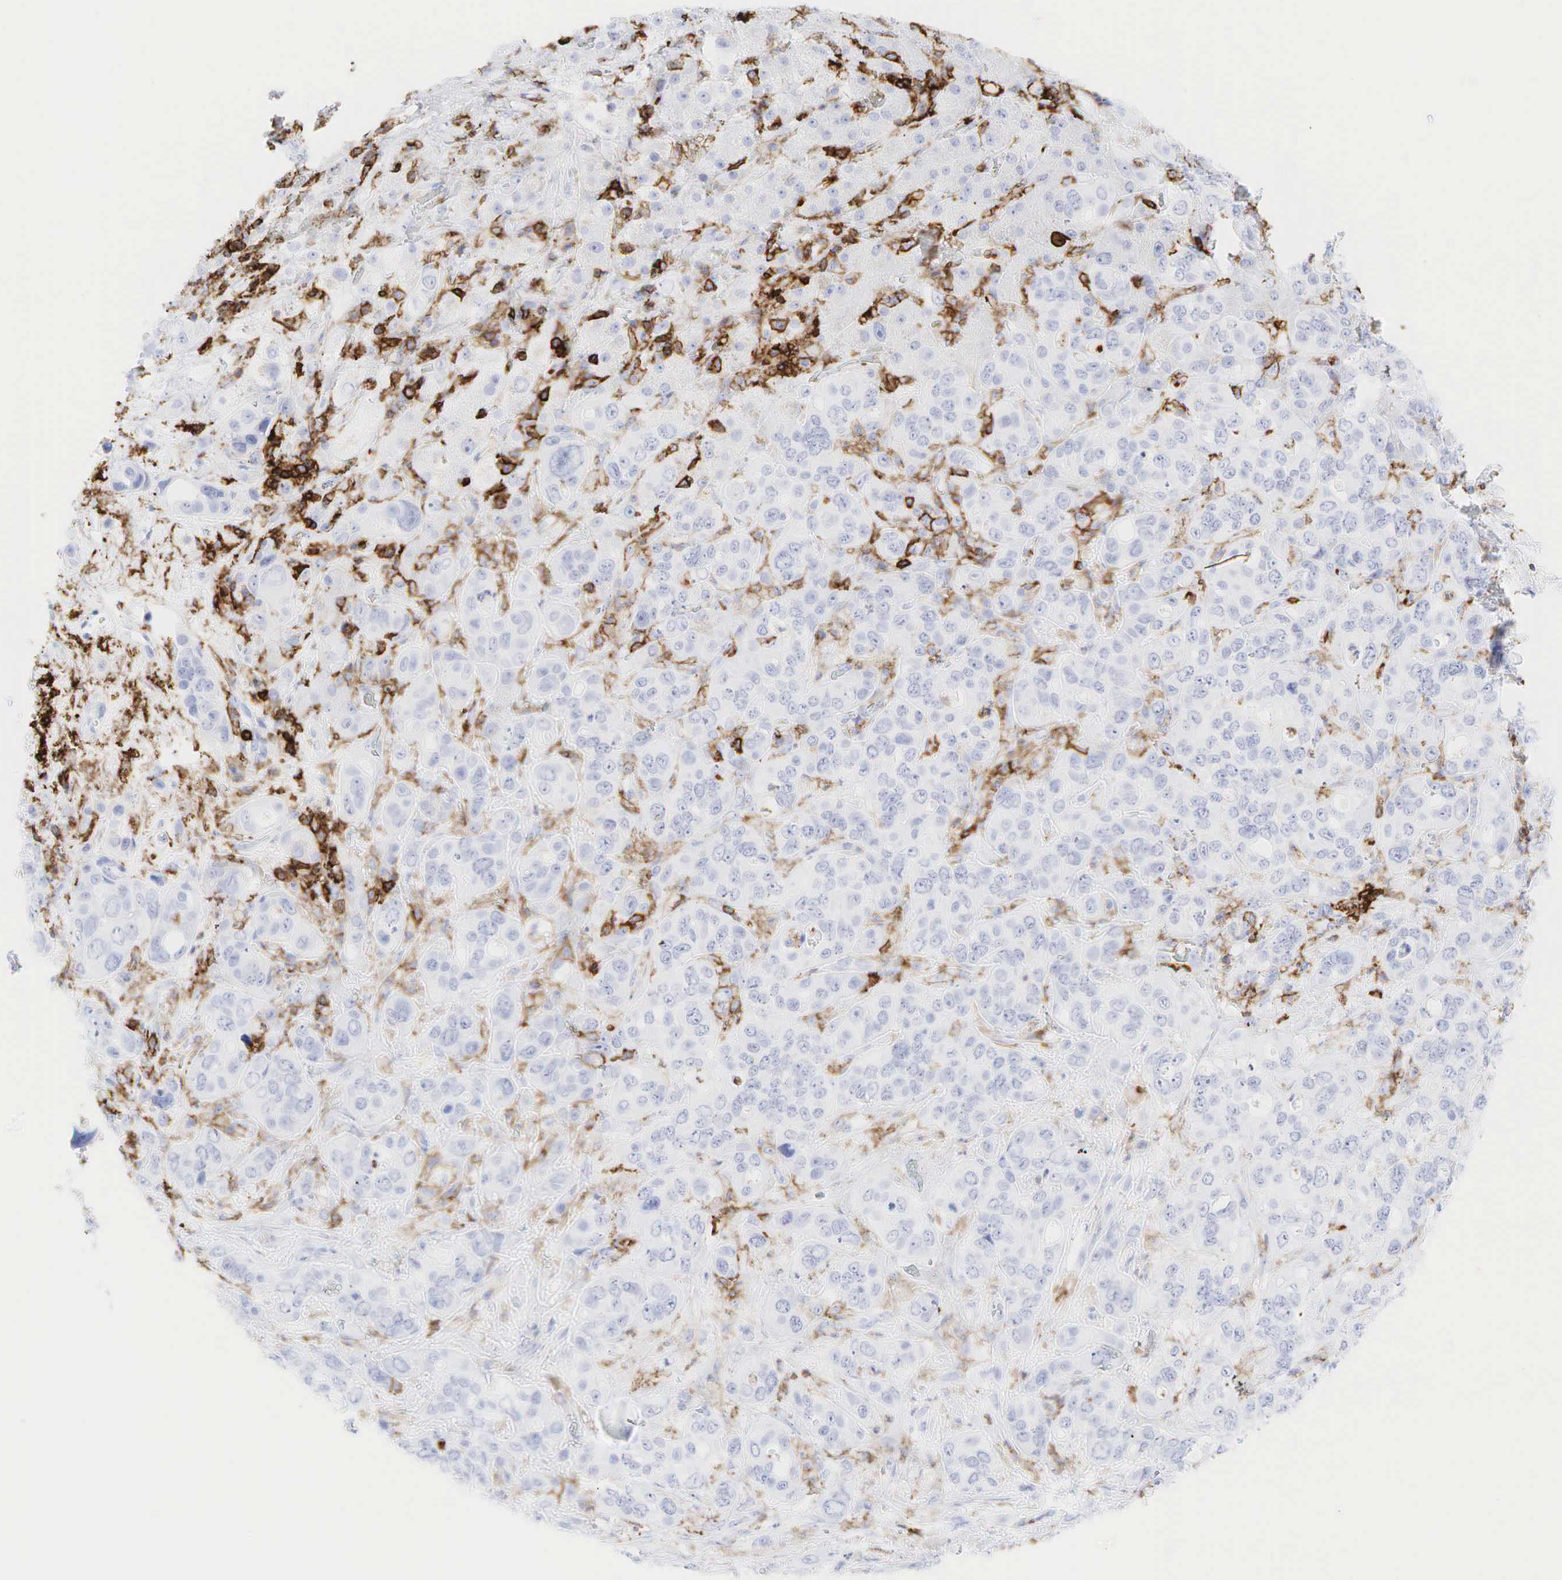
{"staining": {"intensity": "negative", "quantity": "none", "location": "none"}, "tissue": "liver cancer", "cell_type": "Tumor cells", "image_type": "cancer", "snomed": [{"axis": "morphology", "description": "Cholangiocarcinoma"}, {"axis": "topography", "description": "Liver"}], "caption": "Photomicrograph shows no protein expression in tumor cells of liver cancer tissue.", "gene": "PTPRC", "patient": {"sex": "female", "age": 79}}